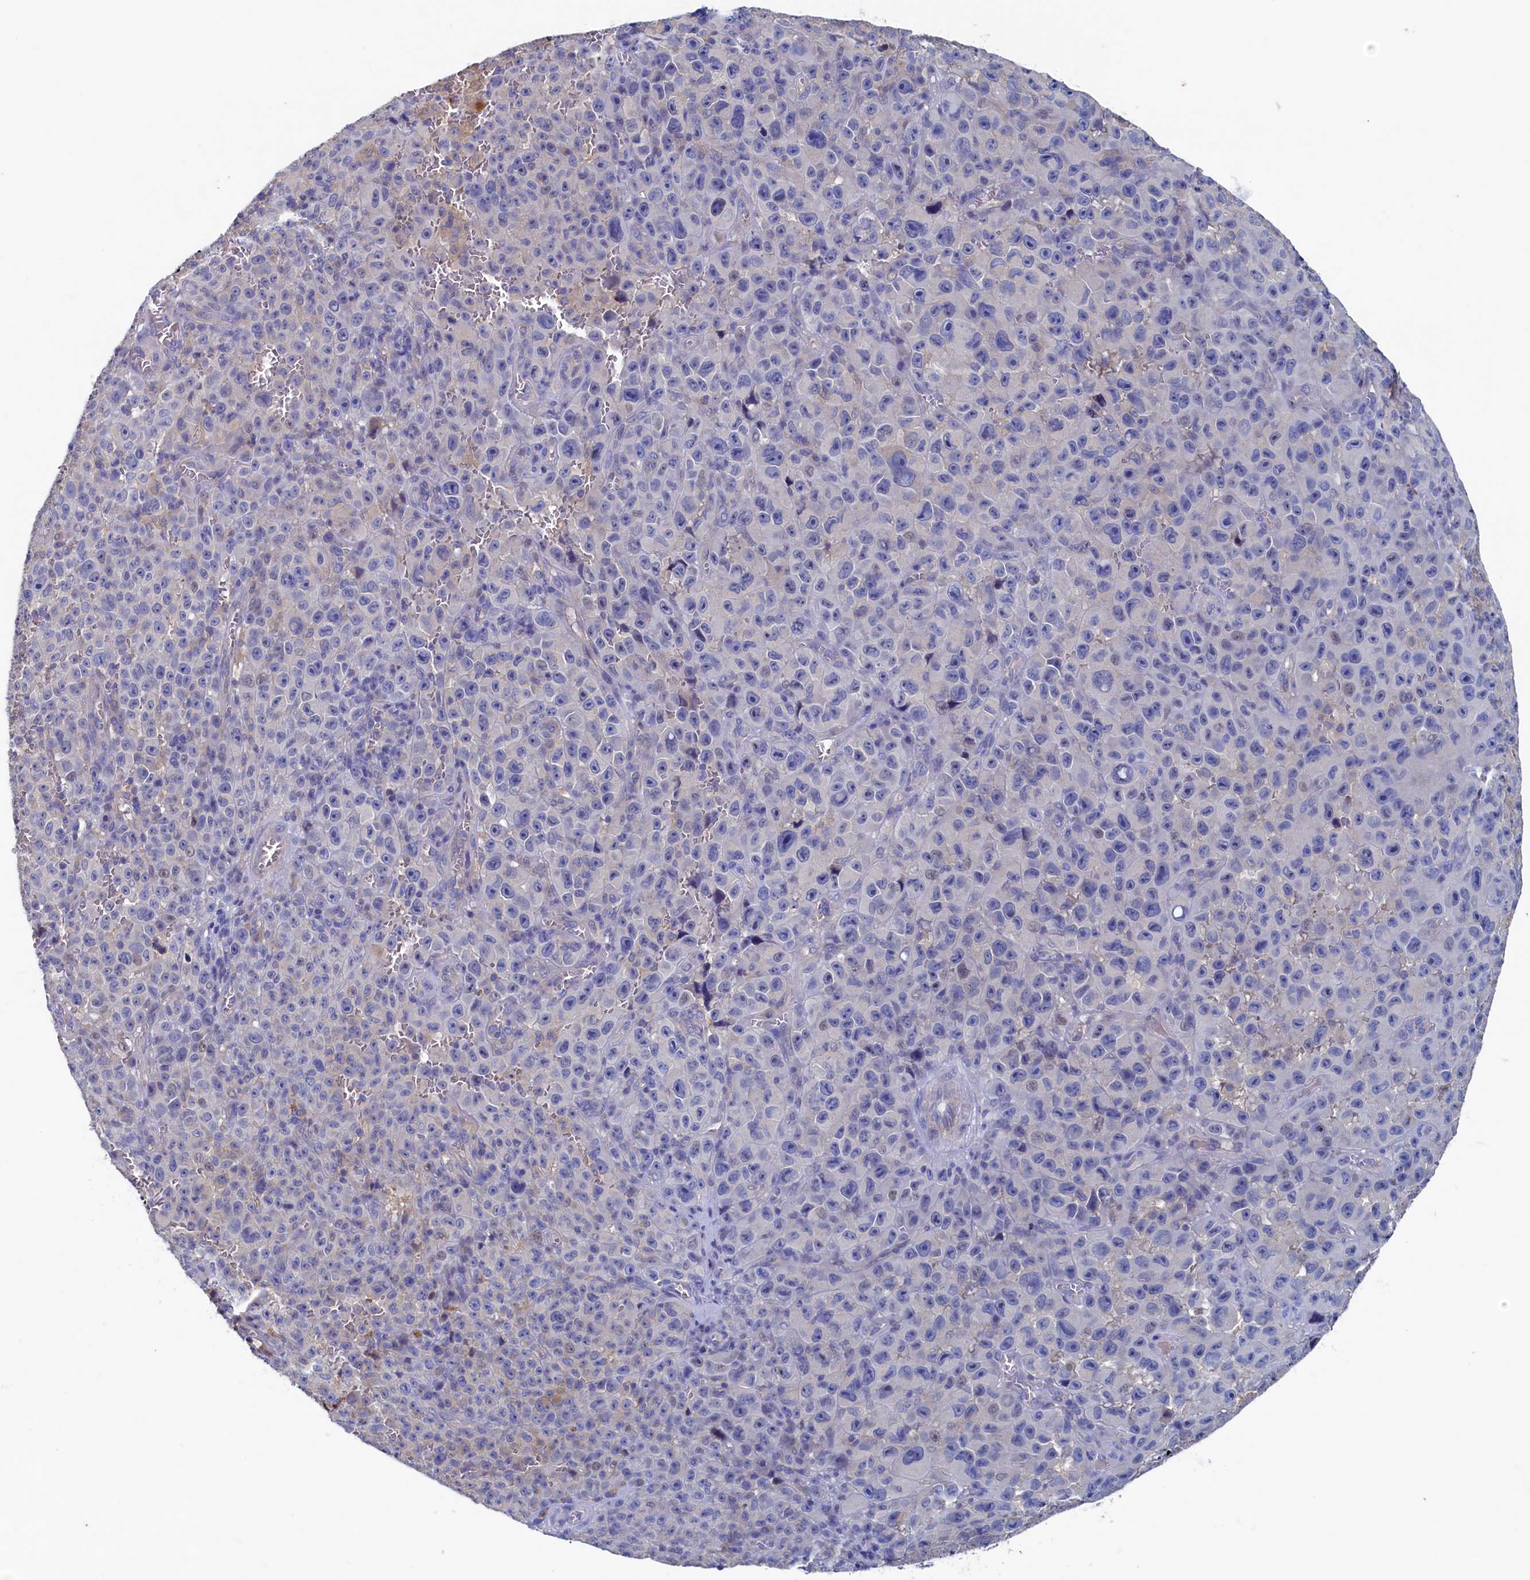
{"staining": {"intensity": "negative", "quantity": "none", "location": "none"}, "tissue": "melanoma", "cell_type": "Tumor cells", "image_type": "cancer", "snomed": [{"axis": "morphology", "description": "Malignant melanoma, NOS"}, {"axis": "topography", "description": "Skin"}], "caption": "Photomicrograph shows no protein positivity in tumor cells of melanoma tissue.", "gene": "CBLIF", "patient": {"sex": "female", "age": 82}}